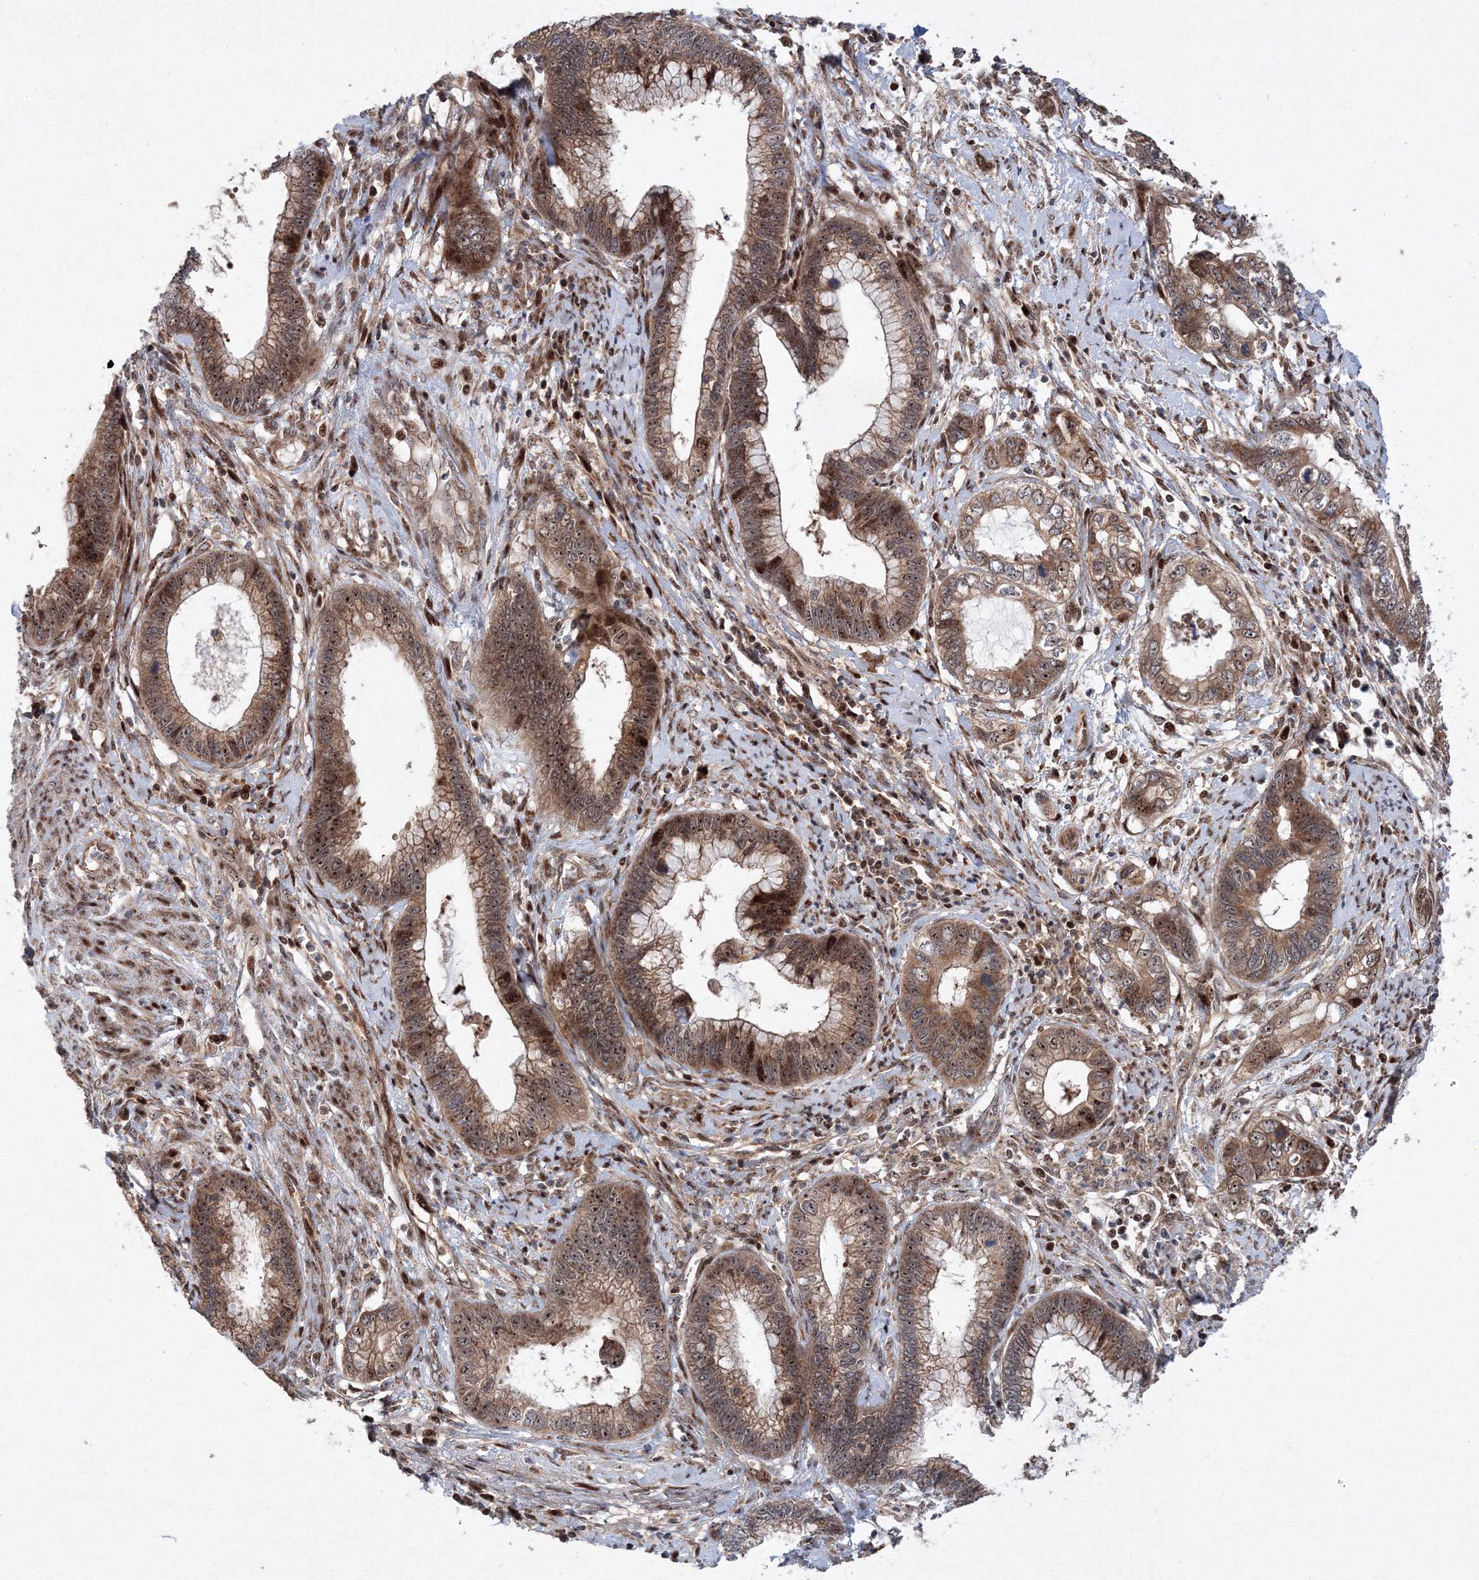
{"staining": {"intensity": "moderate", "quantity": ">75%", "location": "cytoplasmic/membranous,nuclear"}, "tissue": "cervical cancer", "cell_type": "Tumor cells", "image_type": "cancer", "snomed": [{"axis": "morphology", "description": "Adenocarcinoma, NOS"}, {"axis": "topography", "description": "Cervix"}], "caption": "Immunohistochemistry (IHC) histopathology image of neoplastic tissue: adenocarcinoma (cervical) stained using IHC reveals medium levels of moderate protein expression localized specifically in the cytoplasmic/membranous and nuclear of tumor cells, appearing as a cytoplasmic/membranous and nuclear brown color.", "gene": "ANKAR", "patient": {"sex": "female", "age": 44}}